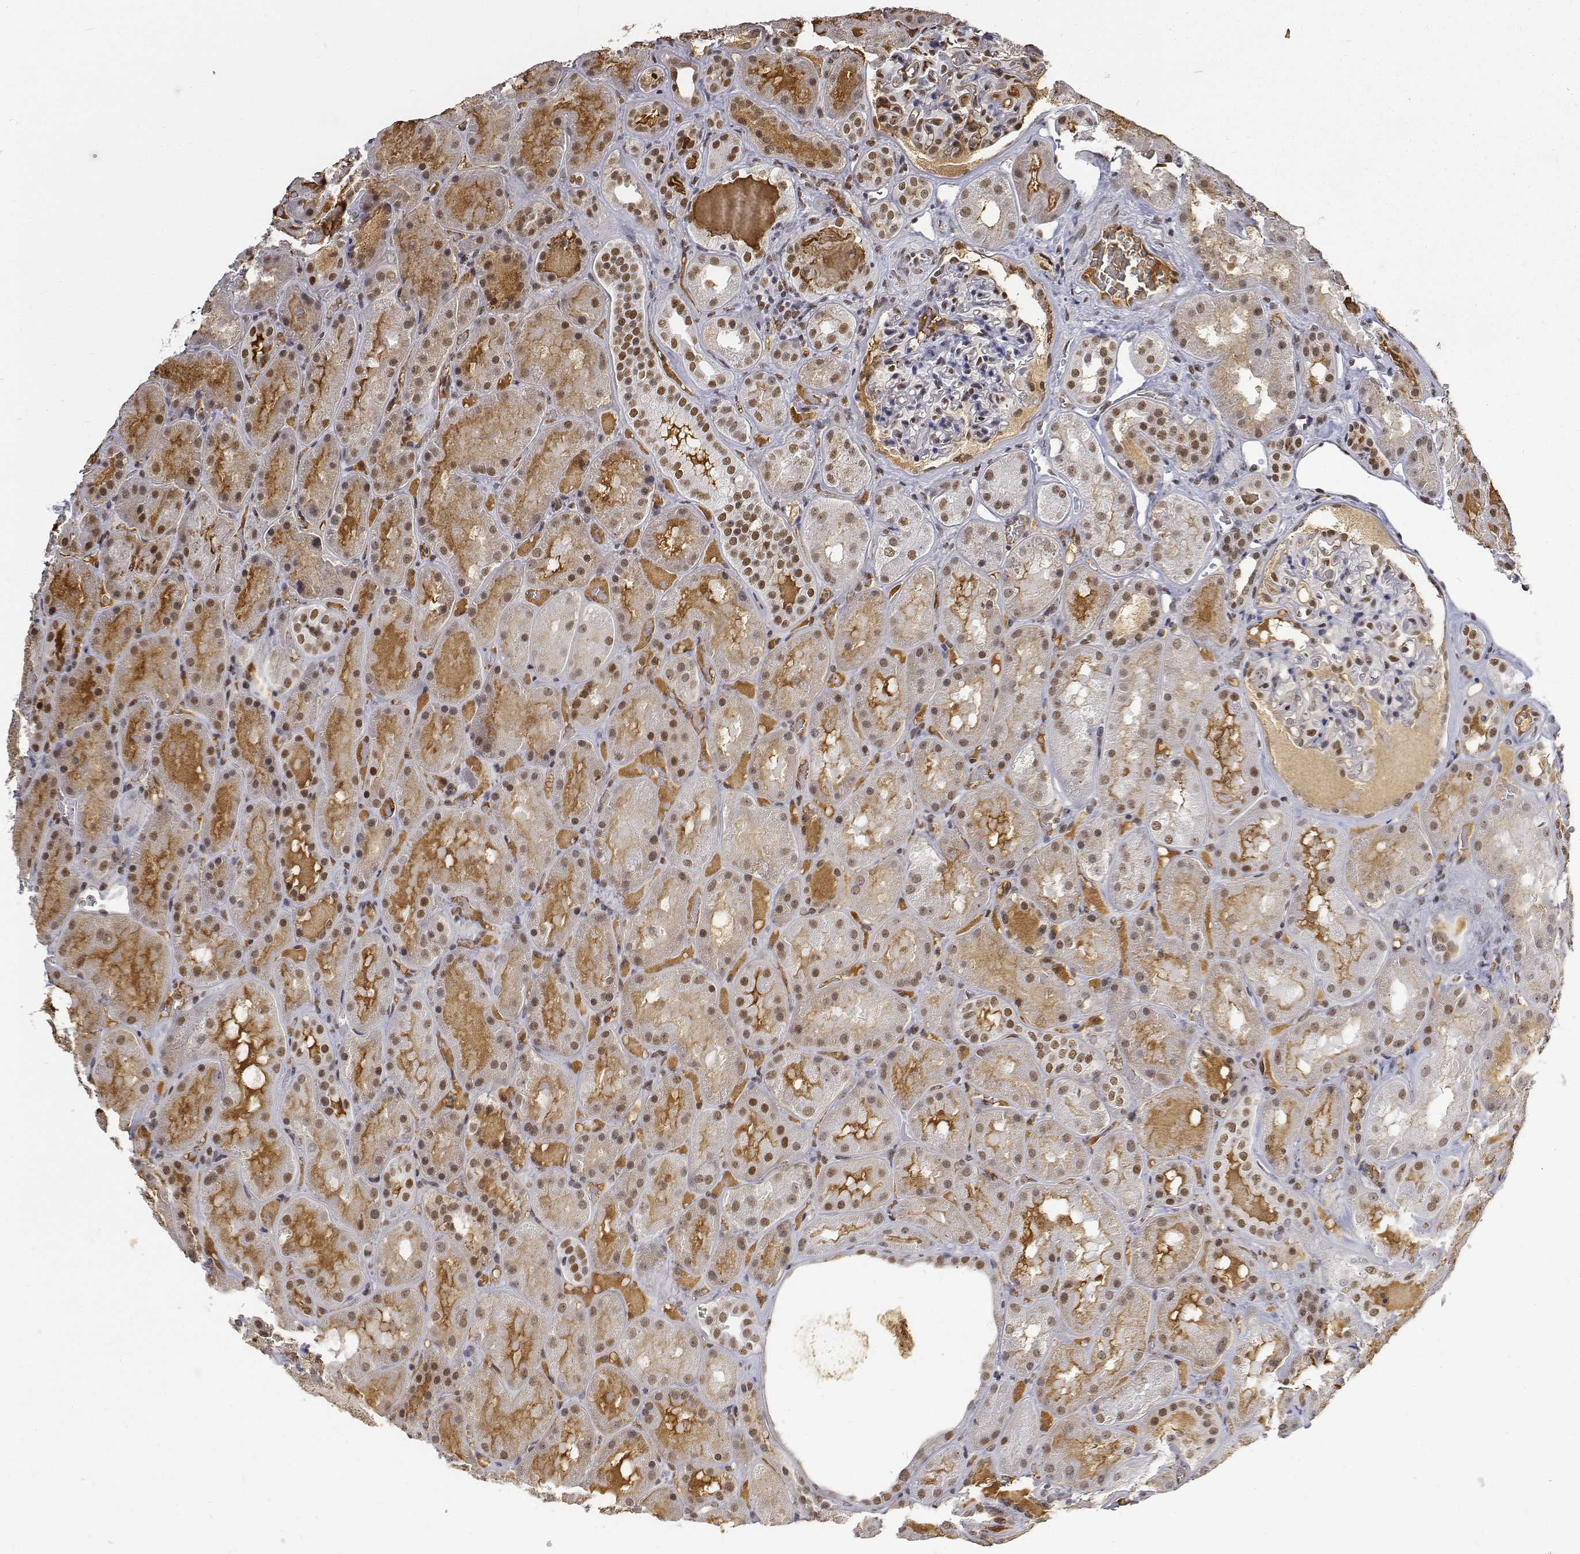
{"staining": {"intensity": "moderate", "quantity": ">75%", "location": "nuclear"}, "tissue": "kidney", "cell_type": "Cells in glomeruli", "image_type": "normal", "snomed": [{"axis": "morphology", "description": "Normal tissue, NOS"}, {"axis": "topography", "description": "Kidney"}], "caption": "Human kidney stained for a protein (brown) reveals moderate nuclear positive expression in about >75% of cells in glomeruli.", "gene": "ATRX", "patient": {"sex": "male", "age": 73}}